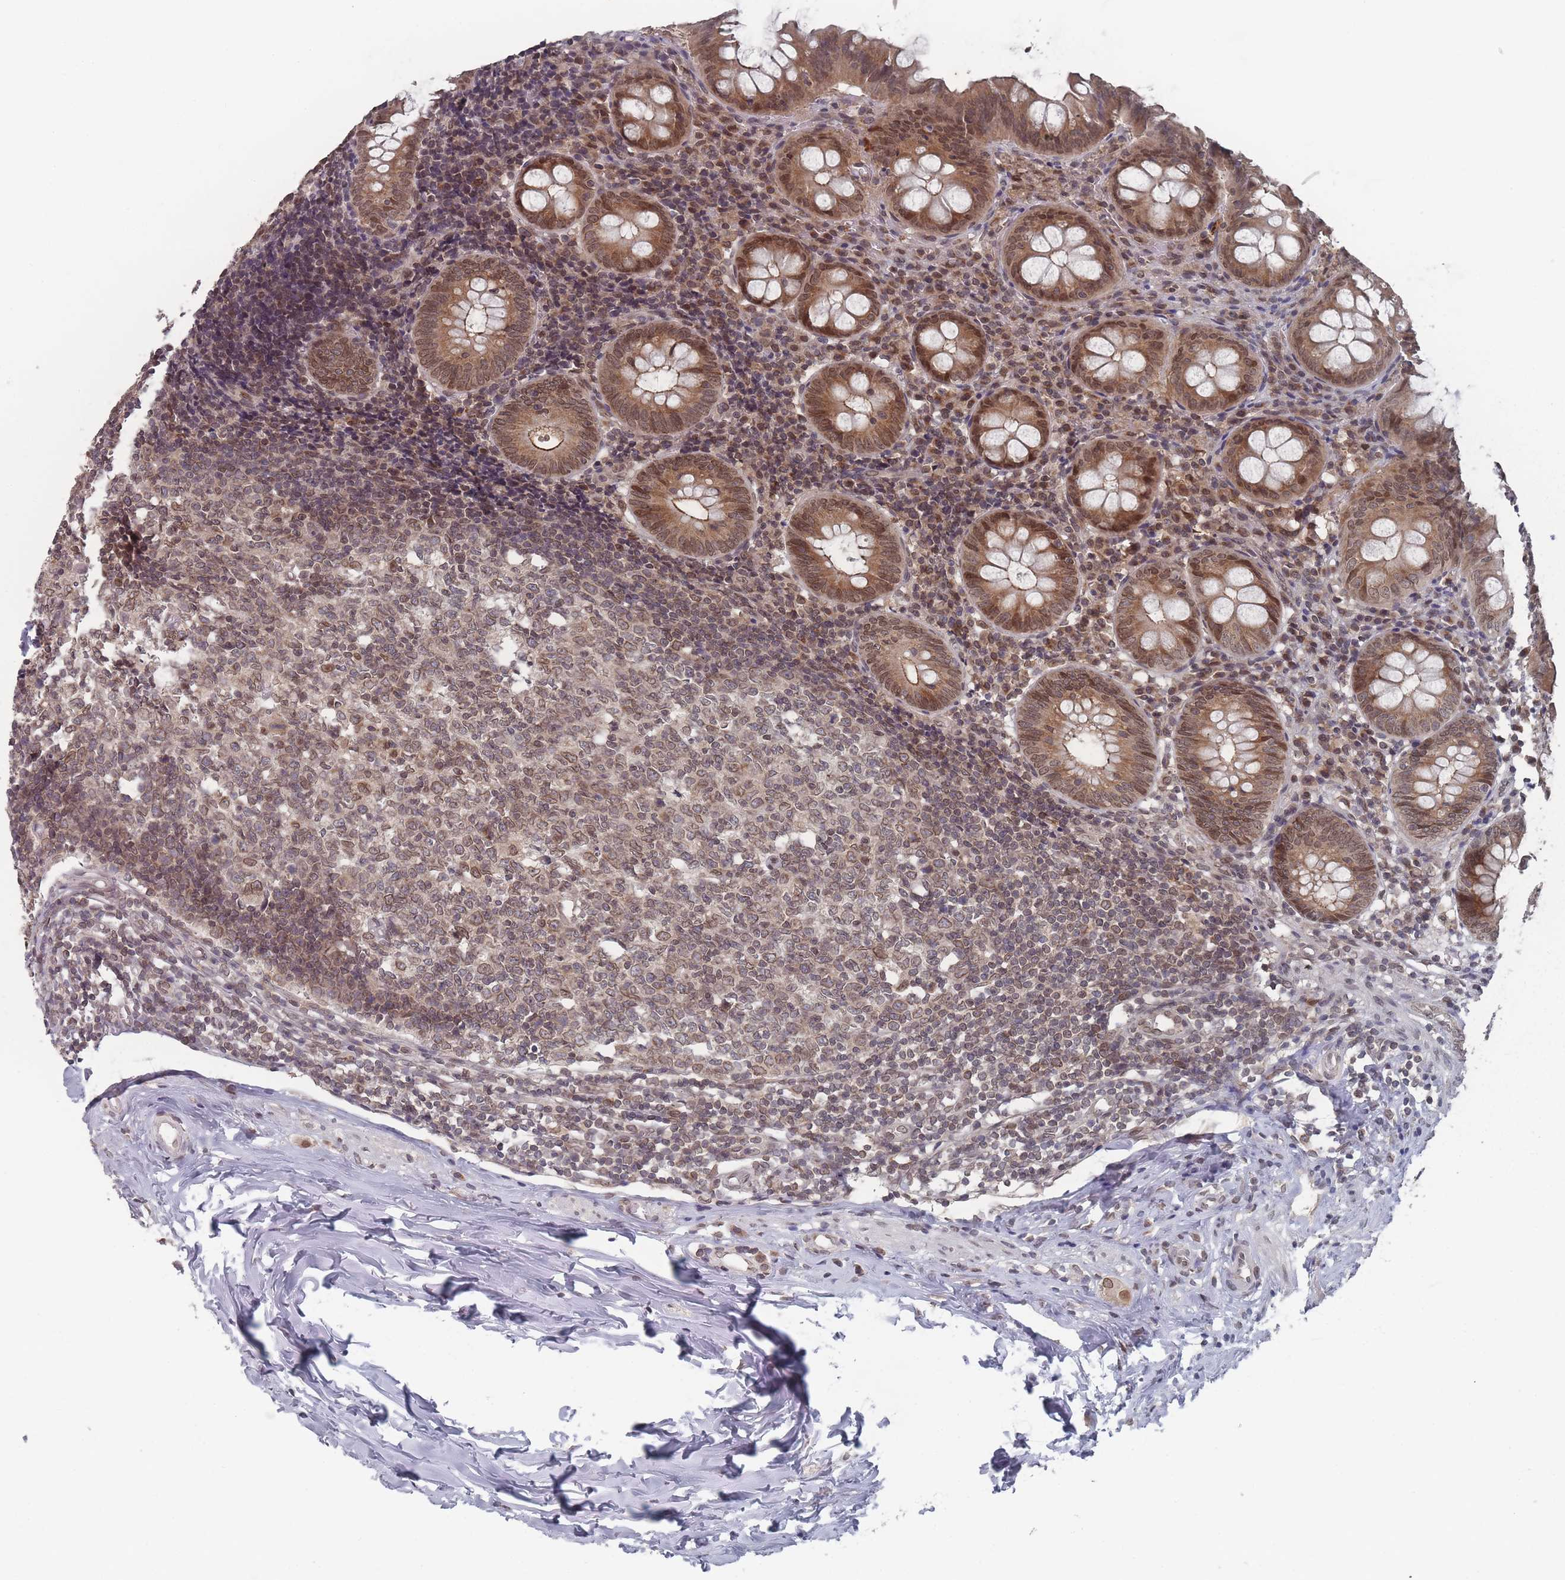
{"staining": {"intensity": "moderate", "quantity": ">75%", "location": "cytoplasmic/membranous,nuclear"}, "tissue": "appendix", "cell_type": "Glandular cells", "image_type": "normal", "snomed": [{"axis": "morphology", "description": "Normal tissue, NOS"}, {"axis": "topography", "description": "Appendix"}], "caption": "Immunohistochemical staining of unremarkable human appendix exhibits moderate cytoplasmic/membranous,nuclear protein positivity in approximately >75% of glandular cells. (IHC, brightfield microscopy, high magnification).", "gene": "TBC1D25", "patient": {"sex": "female", "age": 54}}